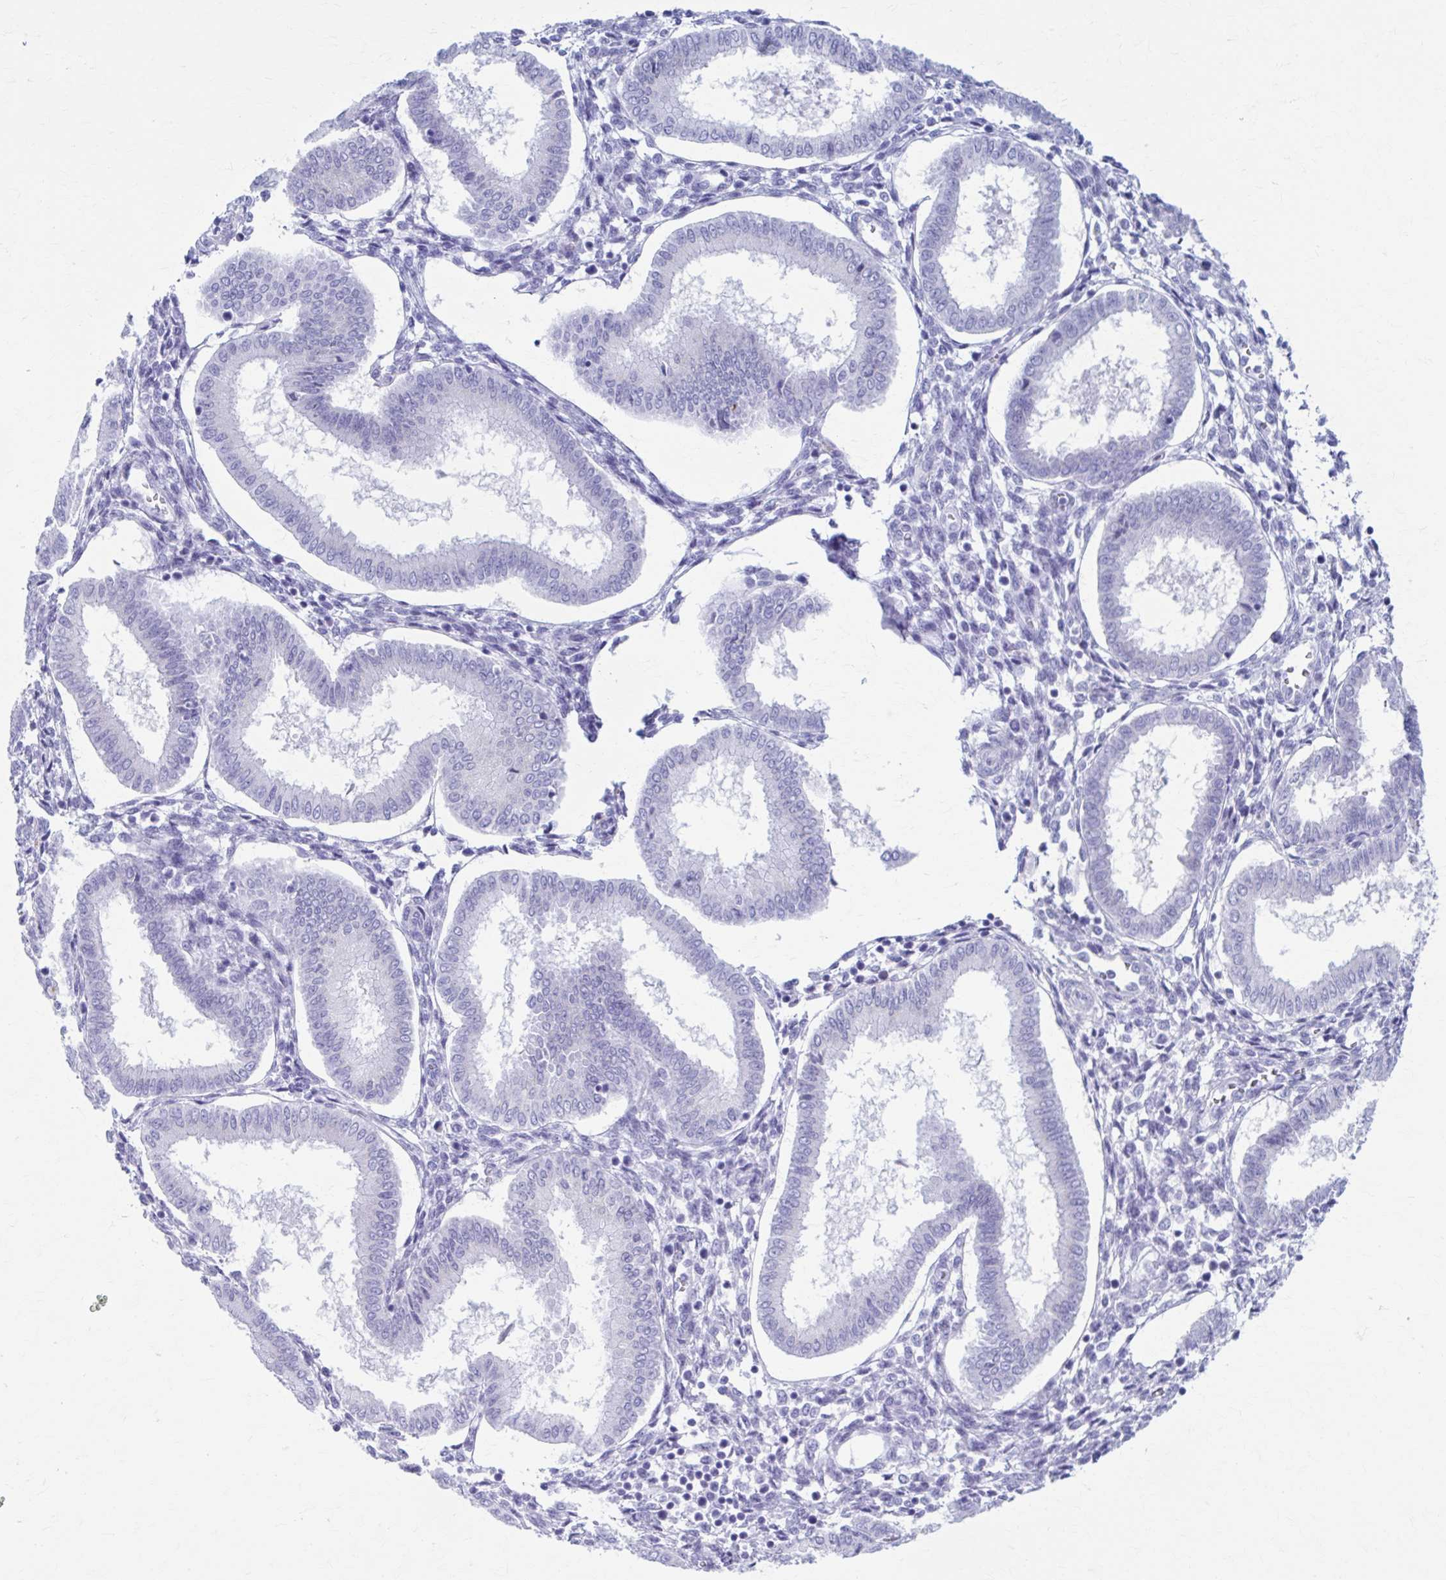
{"staining": {"intensity": "negative", "quantity": "none", "location": "none"}, "tissue": "endometrium", "cell_type": "Cells in endometrial stroma", "image_type": "normal", "snomed": [{"axis": "morphology", "description": "Normal tissue, NOS"}, {"axis": "topography", "description": "Endometrium"}], "caption": "DAB (3,3'-diaminobenzidine) immunohistochemical staining of benign human endometrium shows no significant expression in cells in endometrial stroma.", "gene": "KCNE2", "patient": {"sex": "female", "age": 24}}